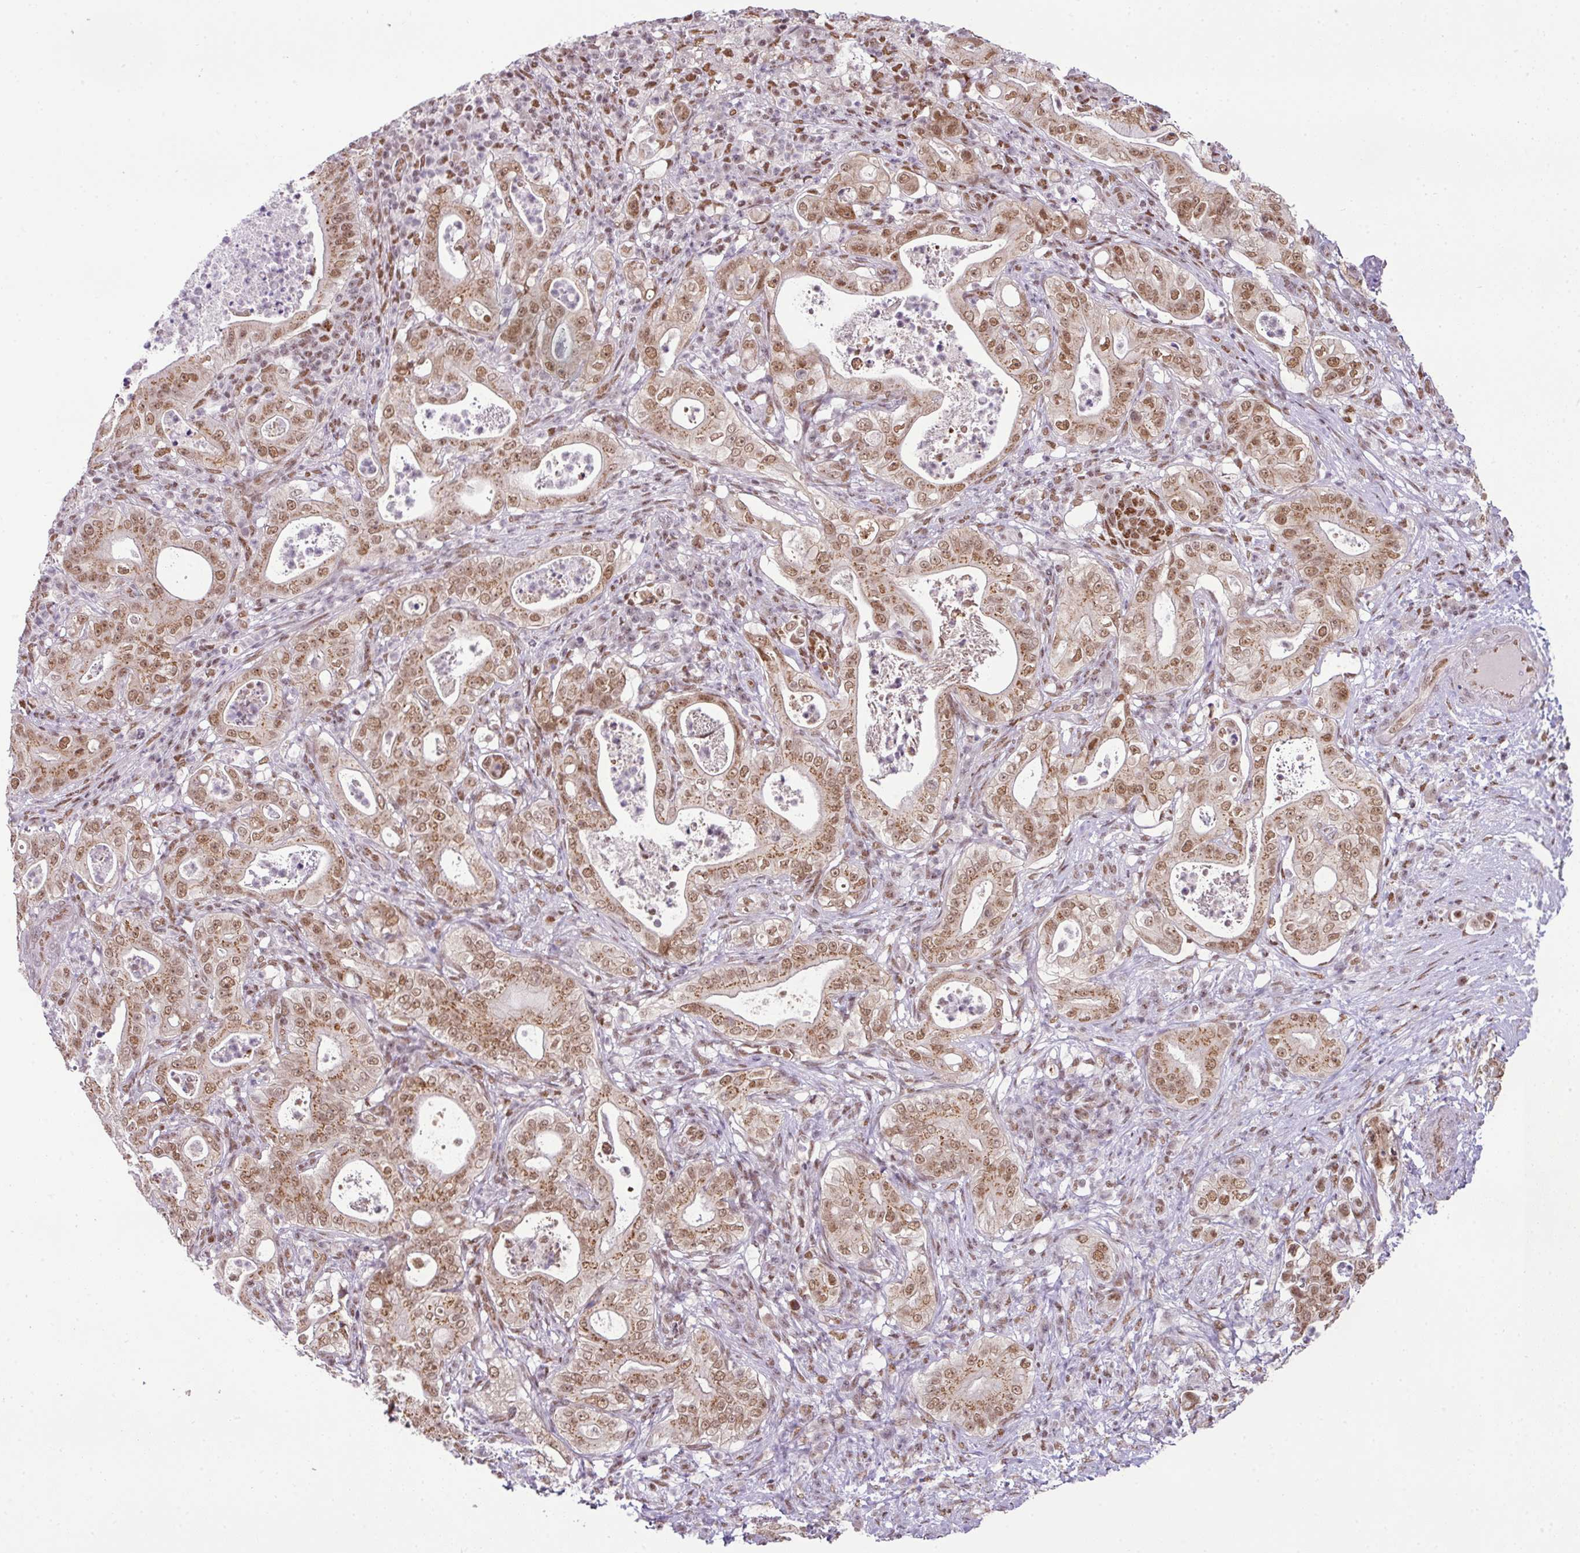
{"staining": {"intensity": "moderate", "quantity": ">75%", "location": "nuclear"}, "tissue": "pancreatic cancer", "cell_type": "Tumor cells", "image_type": "cancer", "snomed": [{"axis": "morphology", "description": "Adenocarcinoma, NOS"}, {"axis": "topography", "description": "Pancreas"}], "caption": "About >75% of tumor cells in pancreatic adenocarcinoma reveal moderate nuclear protein positivity as visualized by brown immunohistochemical staining.", "gene": "PGAP4", "patient": {"sex": "male", "age": 71}}